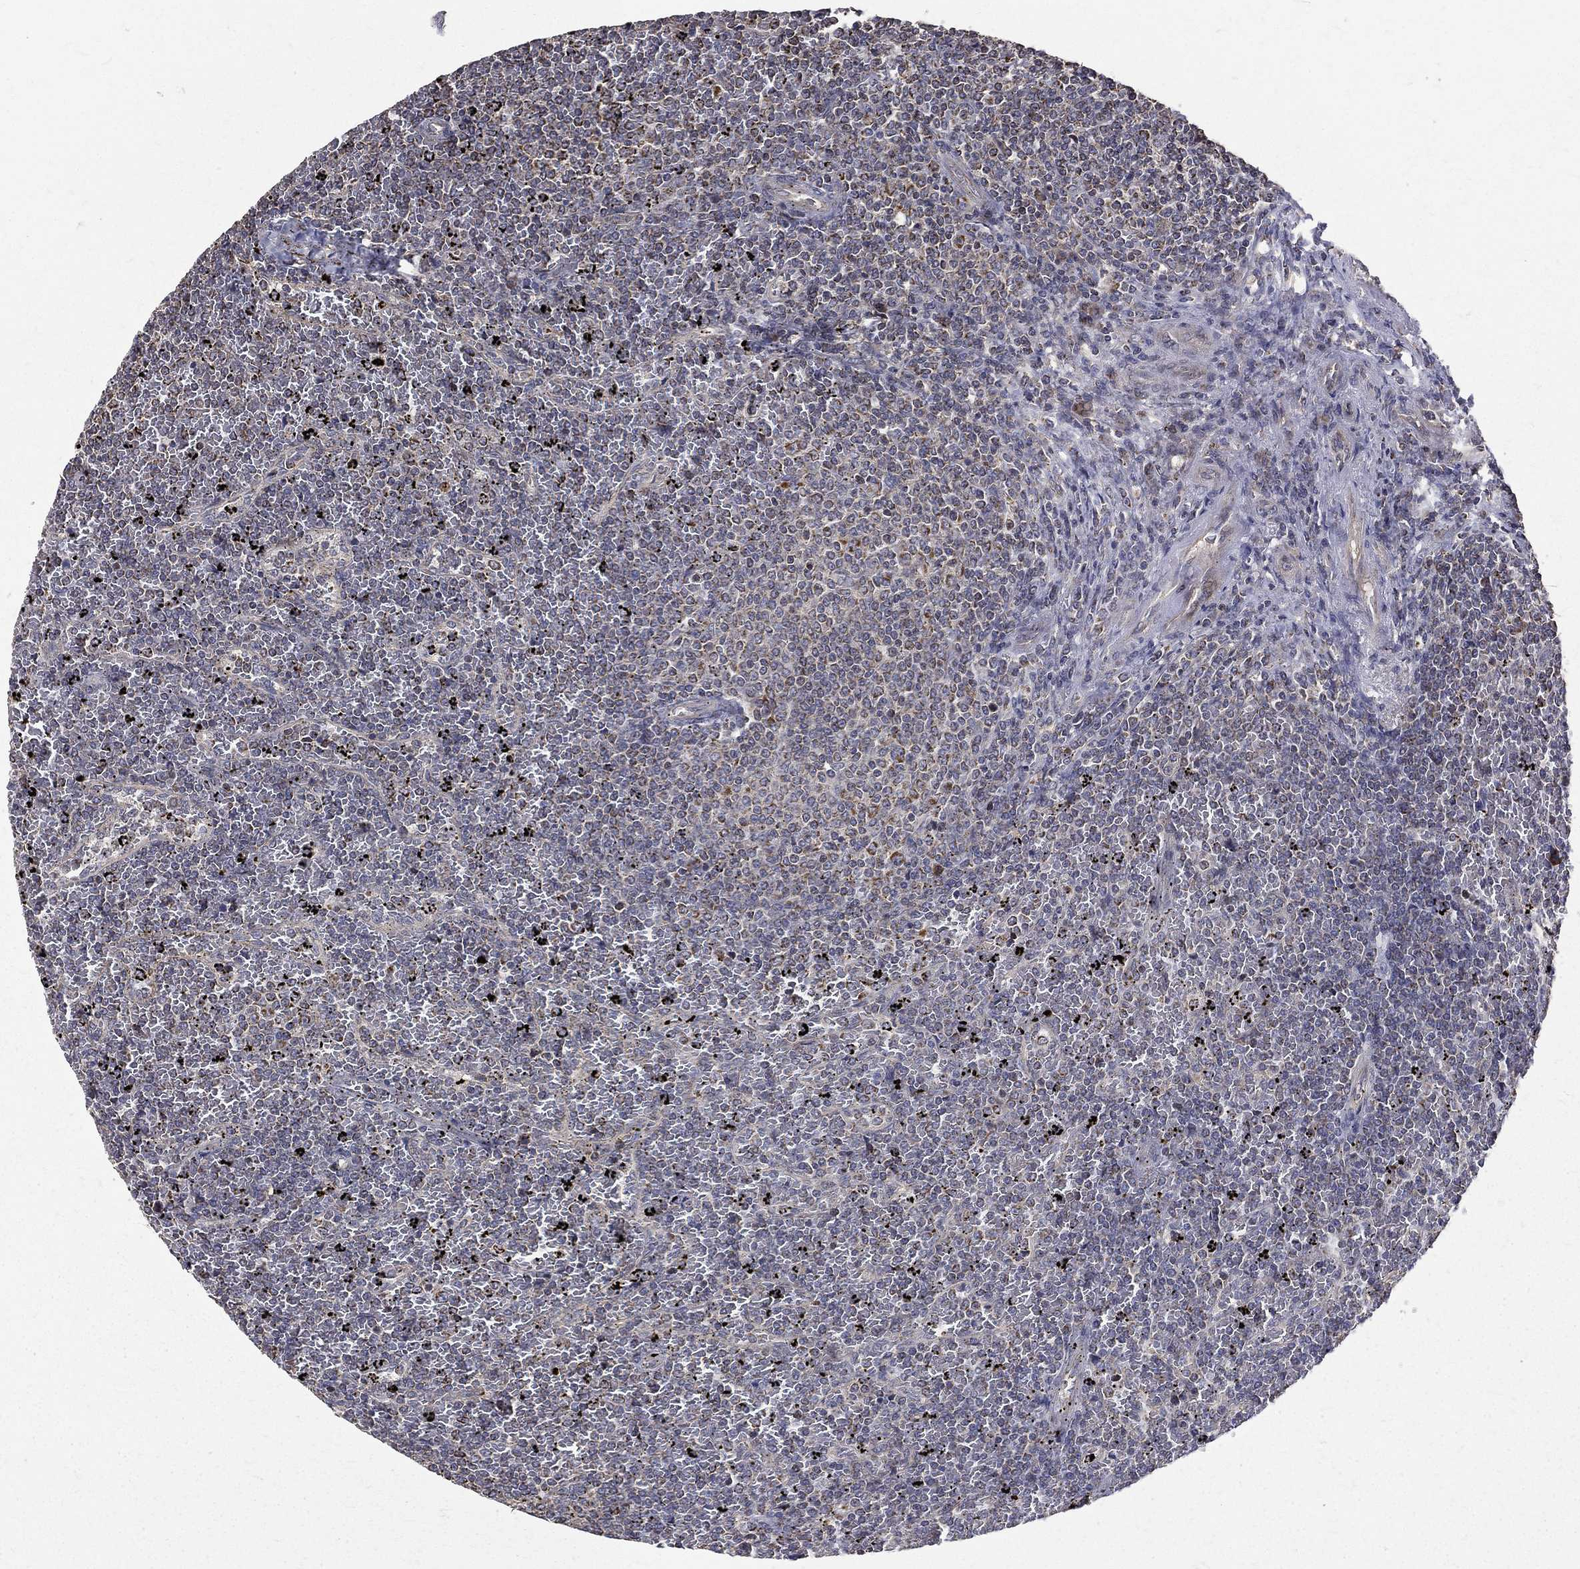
{"staining": {"intensity": "negative", "quantity": "none", "location": "none"}, "tissue": "lymphoma", "cell_type": "Tumor cells", "image_type": "cancer", "snomed": [{"axis": "morphology", "description": "Malignant lymphoma, non-Hodgkin's type, Low grade"}, {"axis": "topography", "description": "Spleen"}], "caption": "Immunohistochemical staining of human low-grade malignant lymphoma, non-Hodgkin's type shows no significant staining in tumor cells.", "gene": "RPGR", "patient": {"sex": "female", "age": 77}}